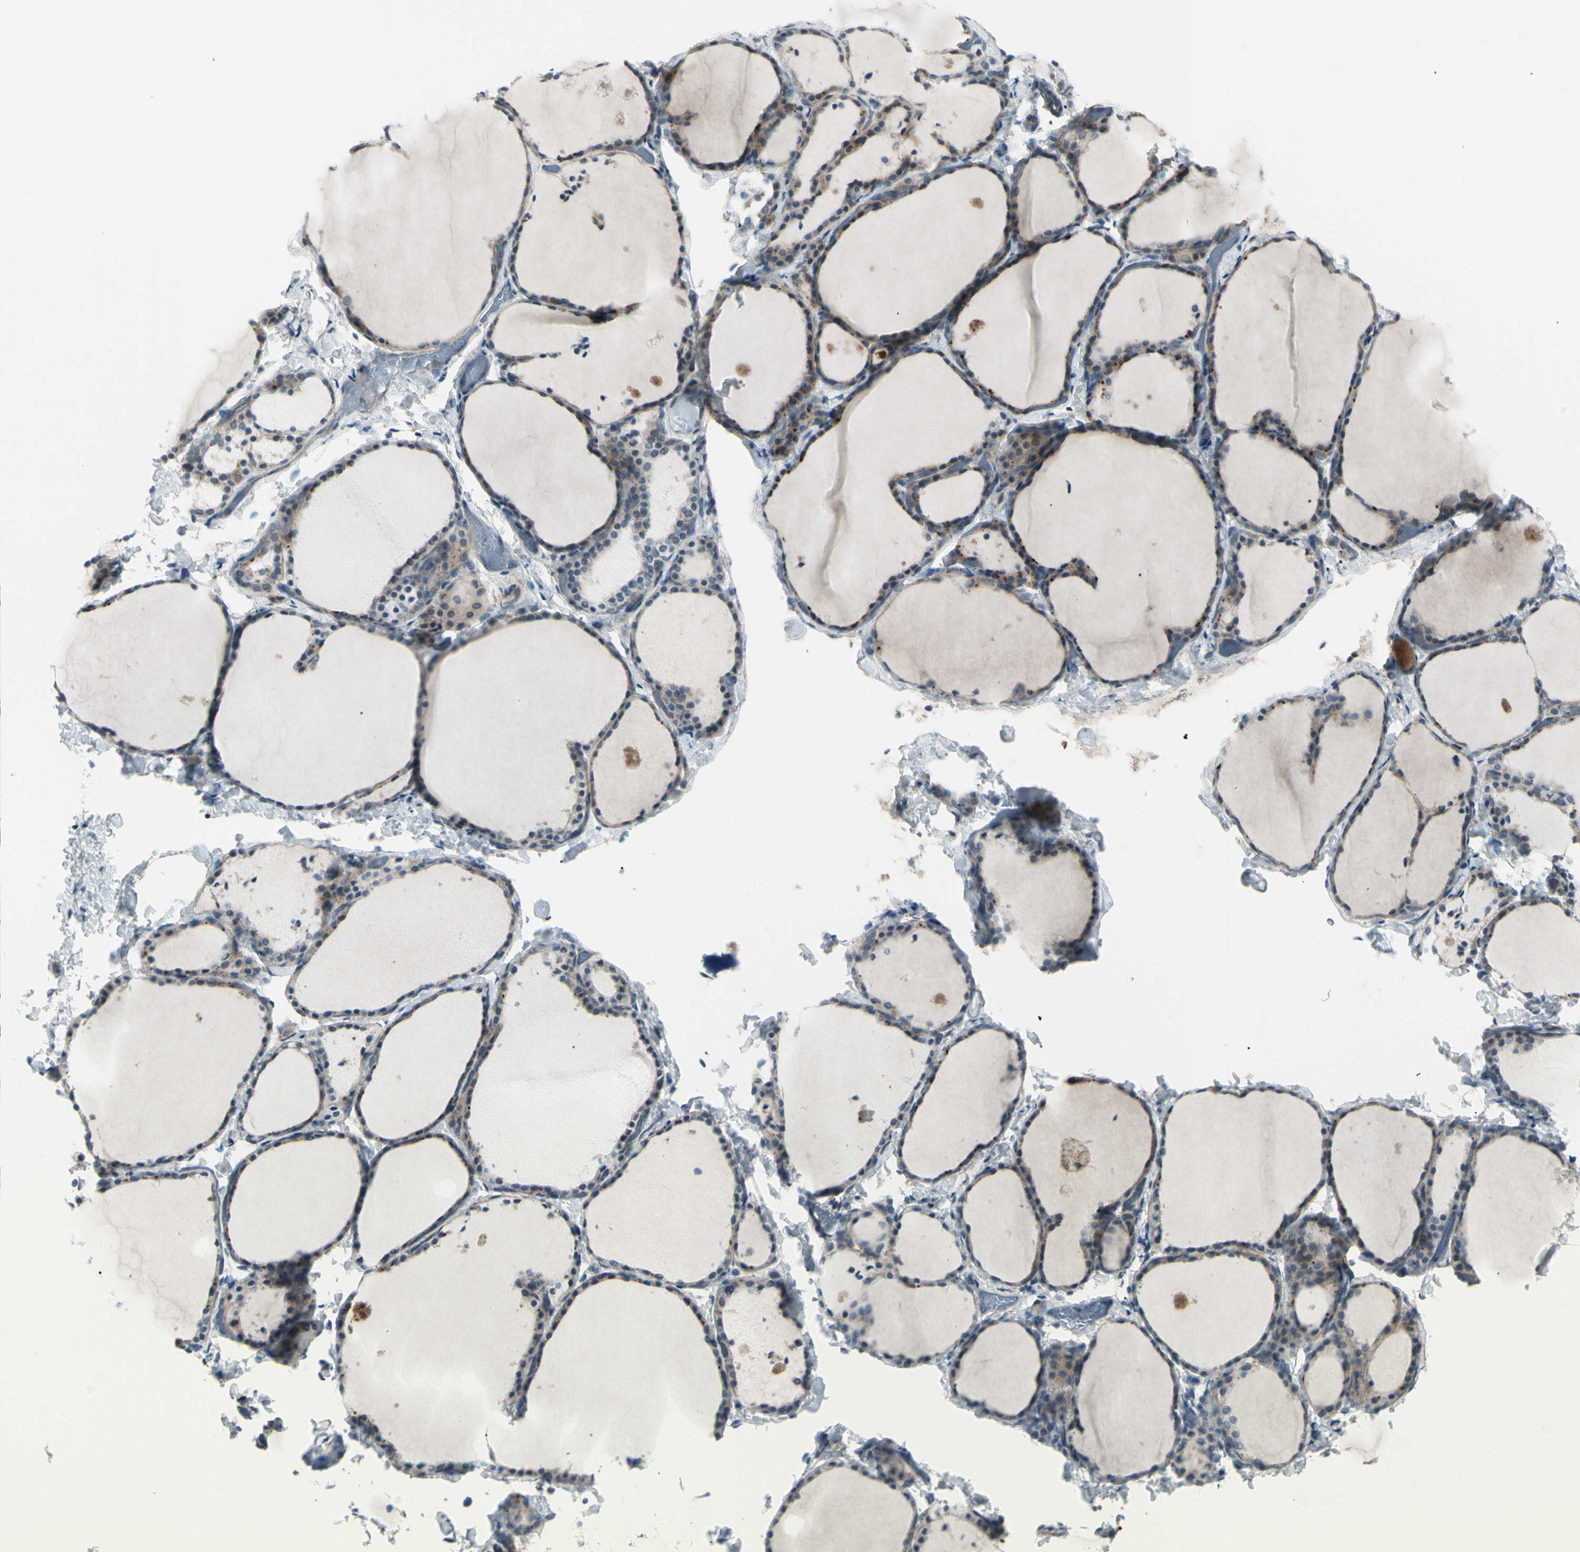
{"staining": {"intensity": "moderate", "quantity": ">75%", "location": "cytoplasmic/membranous"}, "tissue": "thyroid gland", "cell_type": "Glandular cells", "image_type": "normal", "snomed": [{"axis": "morphology", "description": "Normal tissue, NOS"}, {"axis": "morphology", "description": "Papillary adenocarcinoma, NOS"}, {"axis": "topography", "description": "Thyroid gland"}], "caption": "Immunohistochemical staining of normal thyroid gland displays moderate cytoplasmic/membranous protein expression in approximately >75% of glandular cells. (Stains: DAB (3,3'-diaminobenzidine) in brown, nuclei in blue, Microscopy: brightfield microscopy at high magnification).", "gene": "OSTM1", "patient": {"sex": "female", "age": 30}}